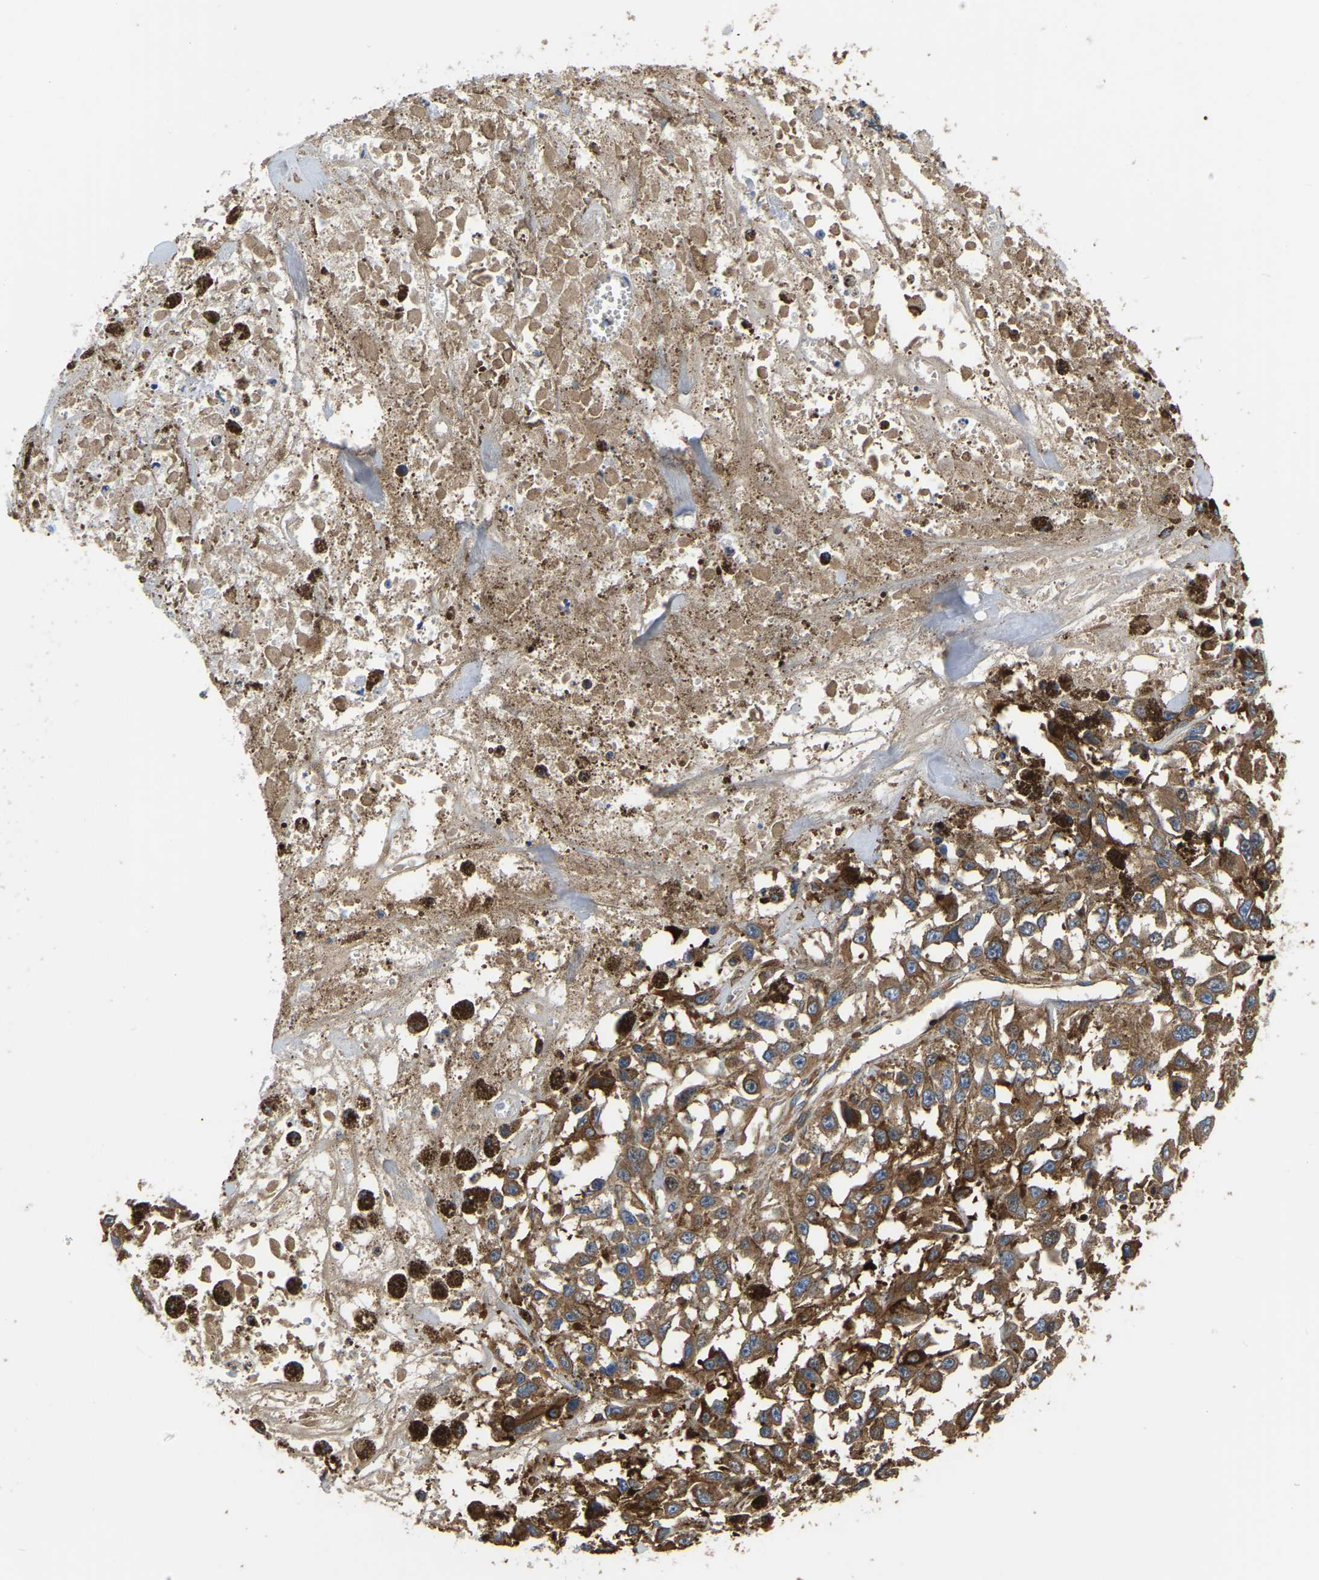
{"staining": {"intensity": "moderate", "quantity": ">75%", "location": "cytoplasmic/membranous"}, "tissue": "melanoma", "cell_type": "Tumor cells", "image_type": "cancer", "snomed": [{"axis": "morphology", "description": "Malignant melanoma, Metastatic site"}, {"axis": "topography", "description": "Lymph node"}], "caption": "Melanoma stained with DAB immunohistochemistry (IHC) reveals medium levels of moderate cytoplasmic/membranous positivity in approximately >75% of tumor cells.", "gene": "GARS1", "patient": {"sex": "male", "age": 59}}